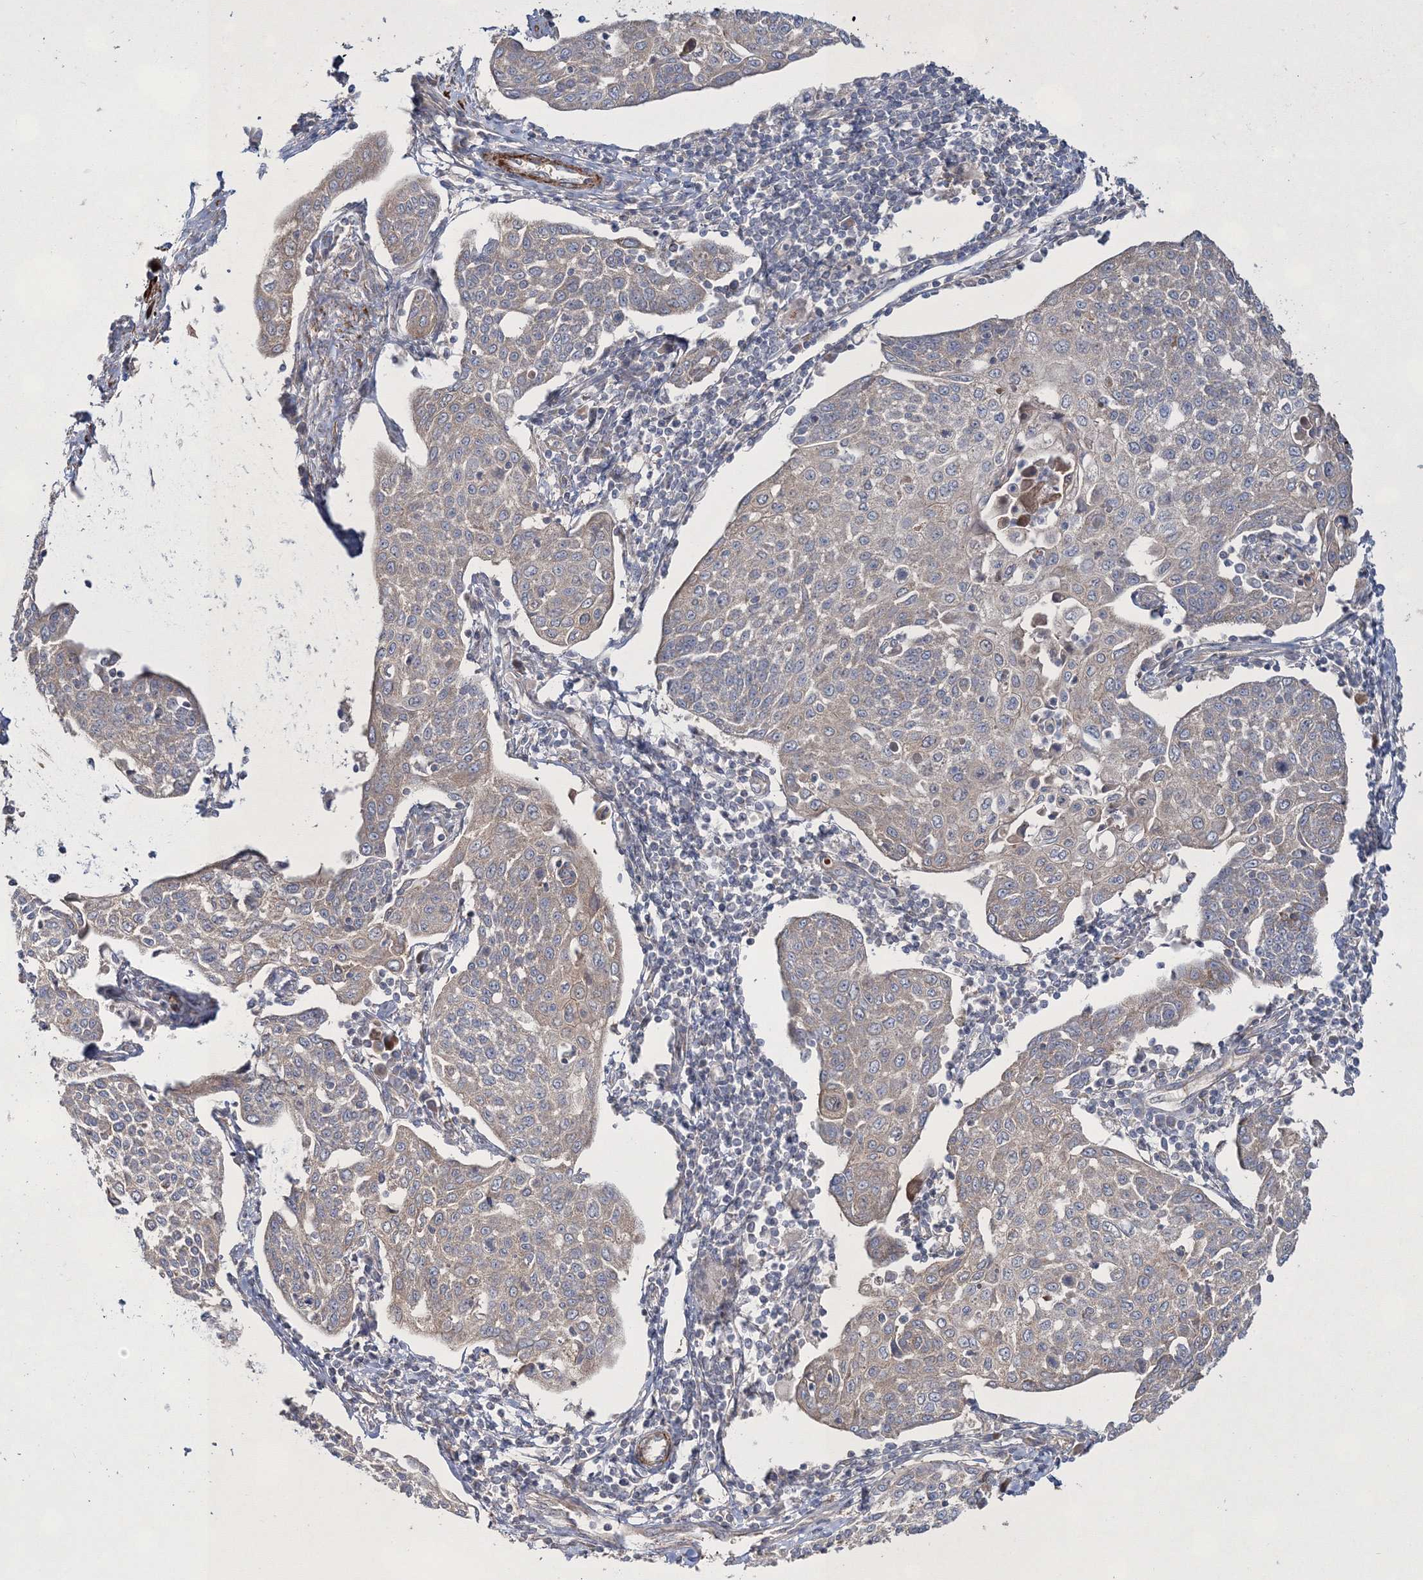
{"staining": {"intensity": "weak", "quantity": "<25%", "location": "cytoplasmic/membranous"}, "tissue": "cervical cancer", "cell_type": "Tumor cells", "image_type": "cancer", "snomed": [{"axis": "morphology", "description": "Squamous cell carcinoma, NOS"}, {"axis": "topography", "description": "Cervix"}], "caption": "The micrograph displays no significant expression in tumor cells of cervical squamous cell carcinoma.", "gene": "ZSWIM6", "patient": {"sex": "female", "age": 34}}